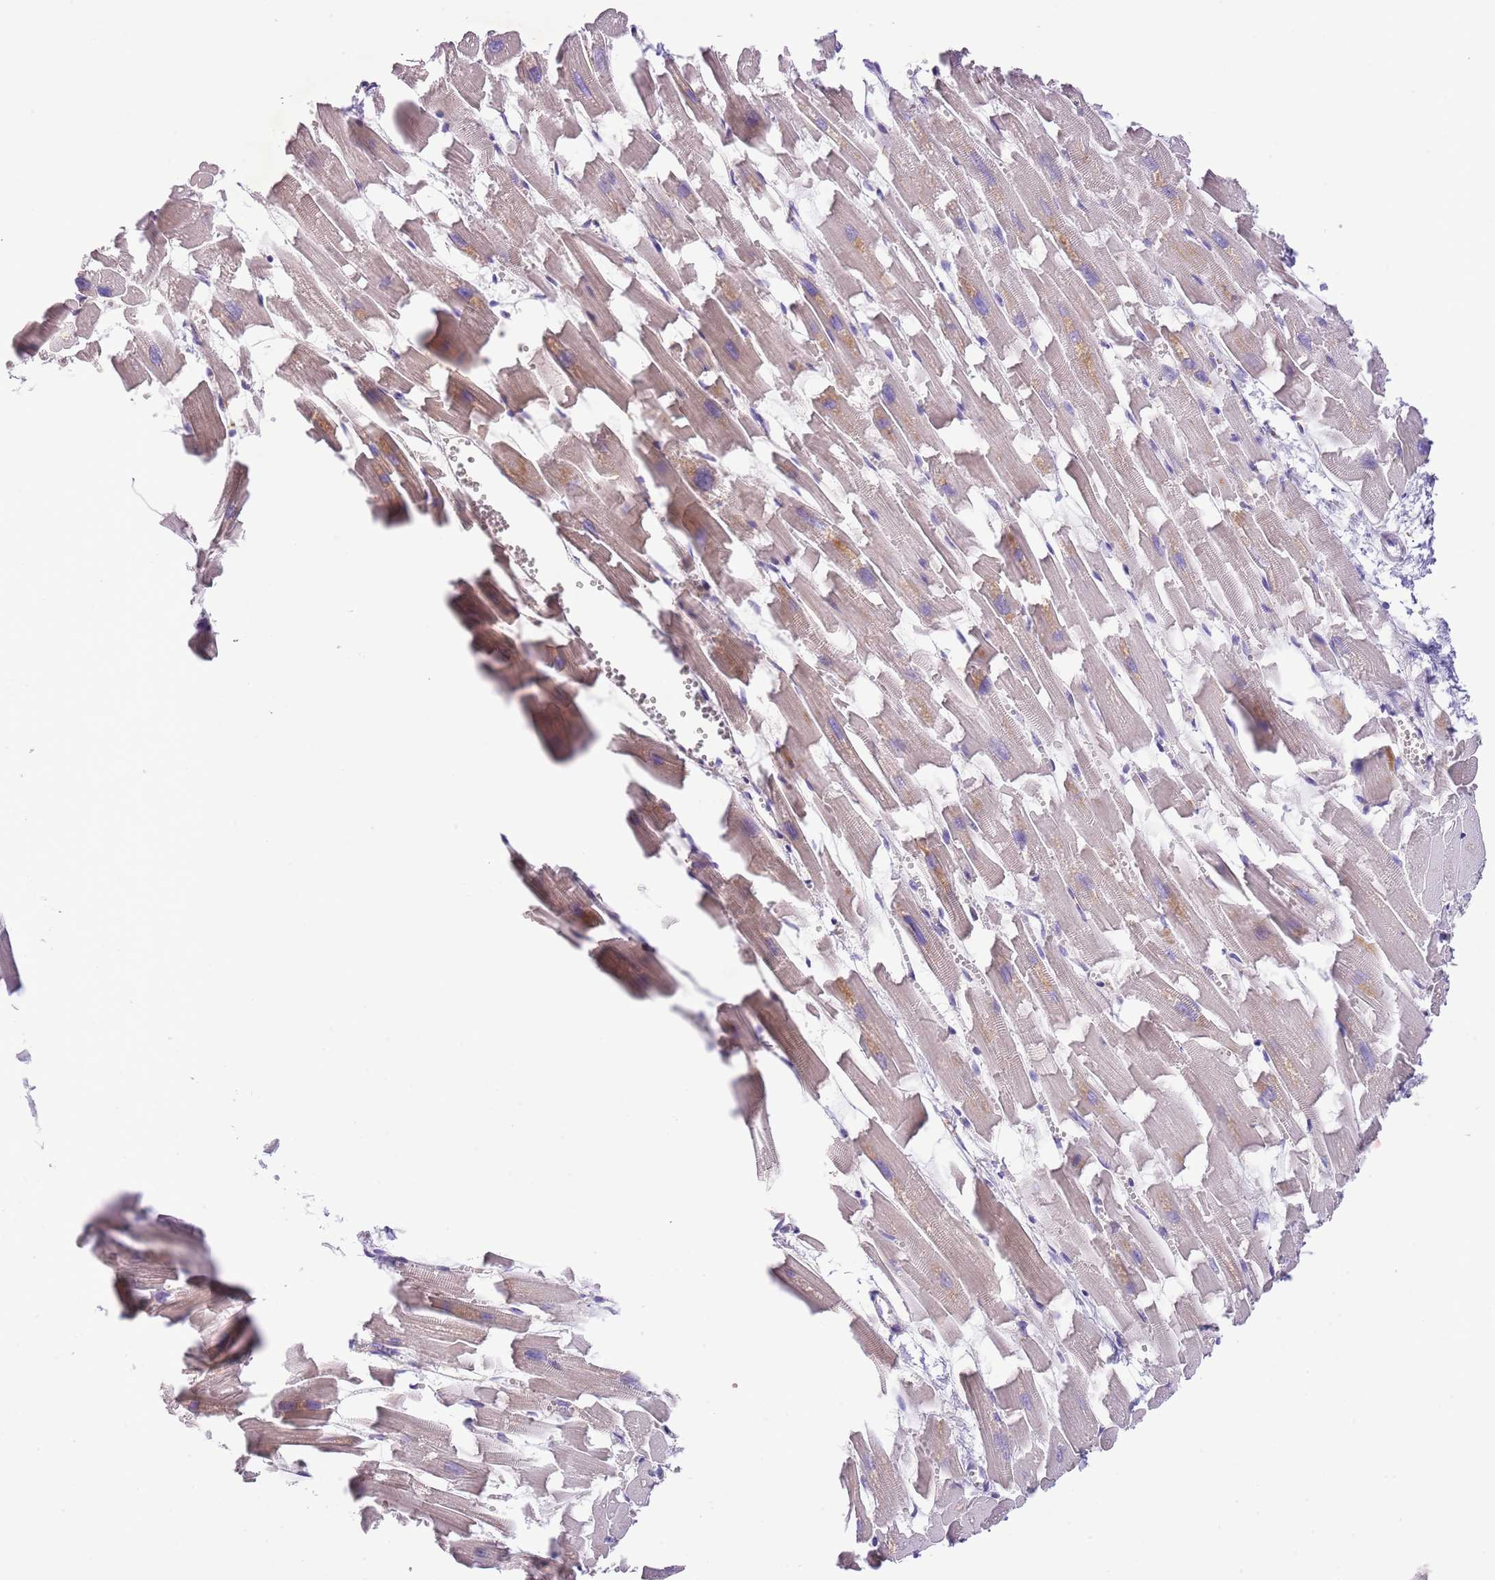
{"staining": {"intensity": "weak", "quantity": "25%-75%", "location": "cytoplasmic/membranous"}, "tissue": "heart muscle", "cell_type": "Cardiomyocytes", "image_type": "normal", "snomed": [{"axis": "morphology", "description": "Normal tissue, NOS"}, {"axis": "topography", "description": "Heart"}], "caption": "Unremarkable heart muscle shows weak cytoplasmic/membranous staining in approximately 25%-75% of cardiomyocytes (IHC, brightfield microscopy, high magnification)..", "gene": "ZNF658", "patient": {"sex": "female", "age": 64}}